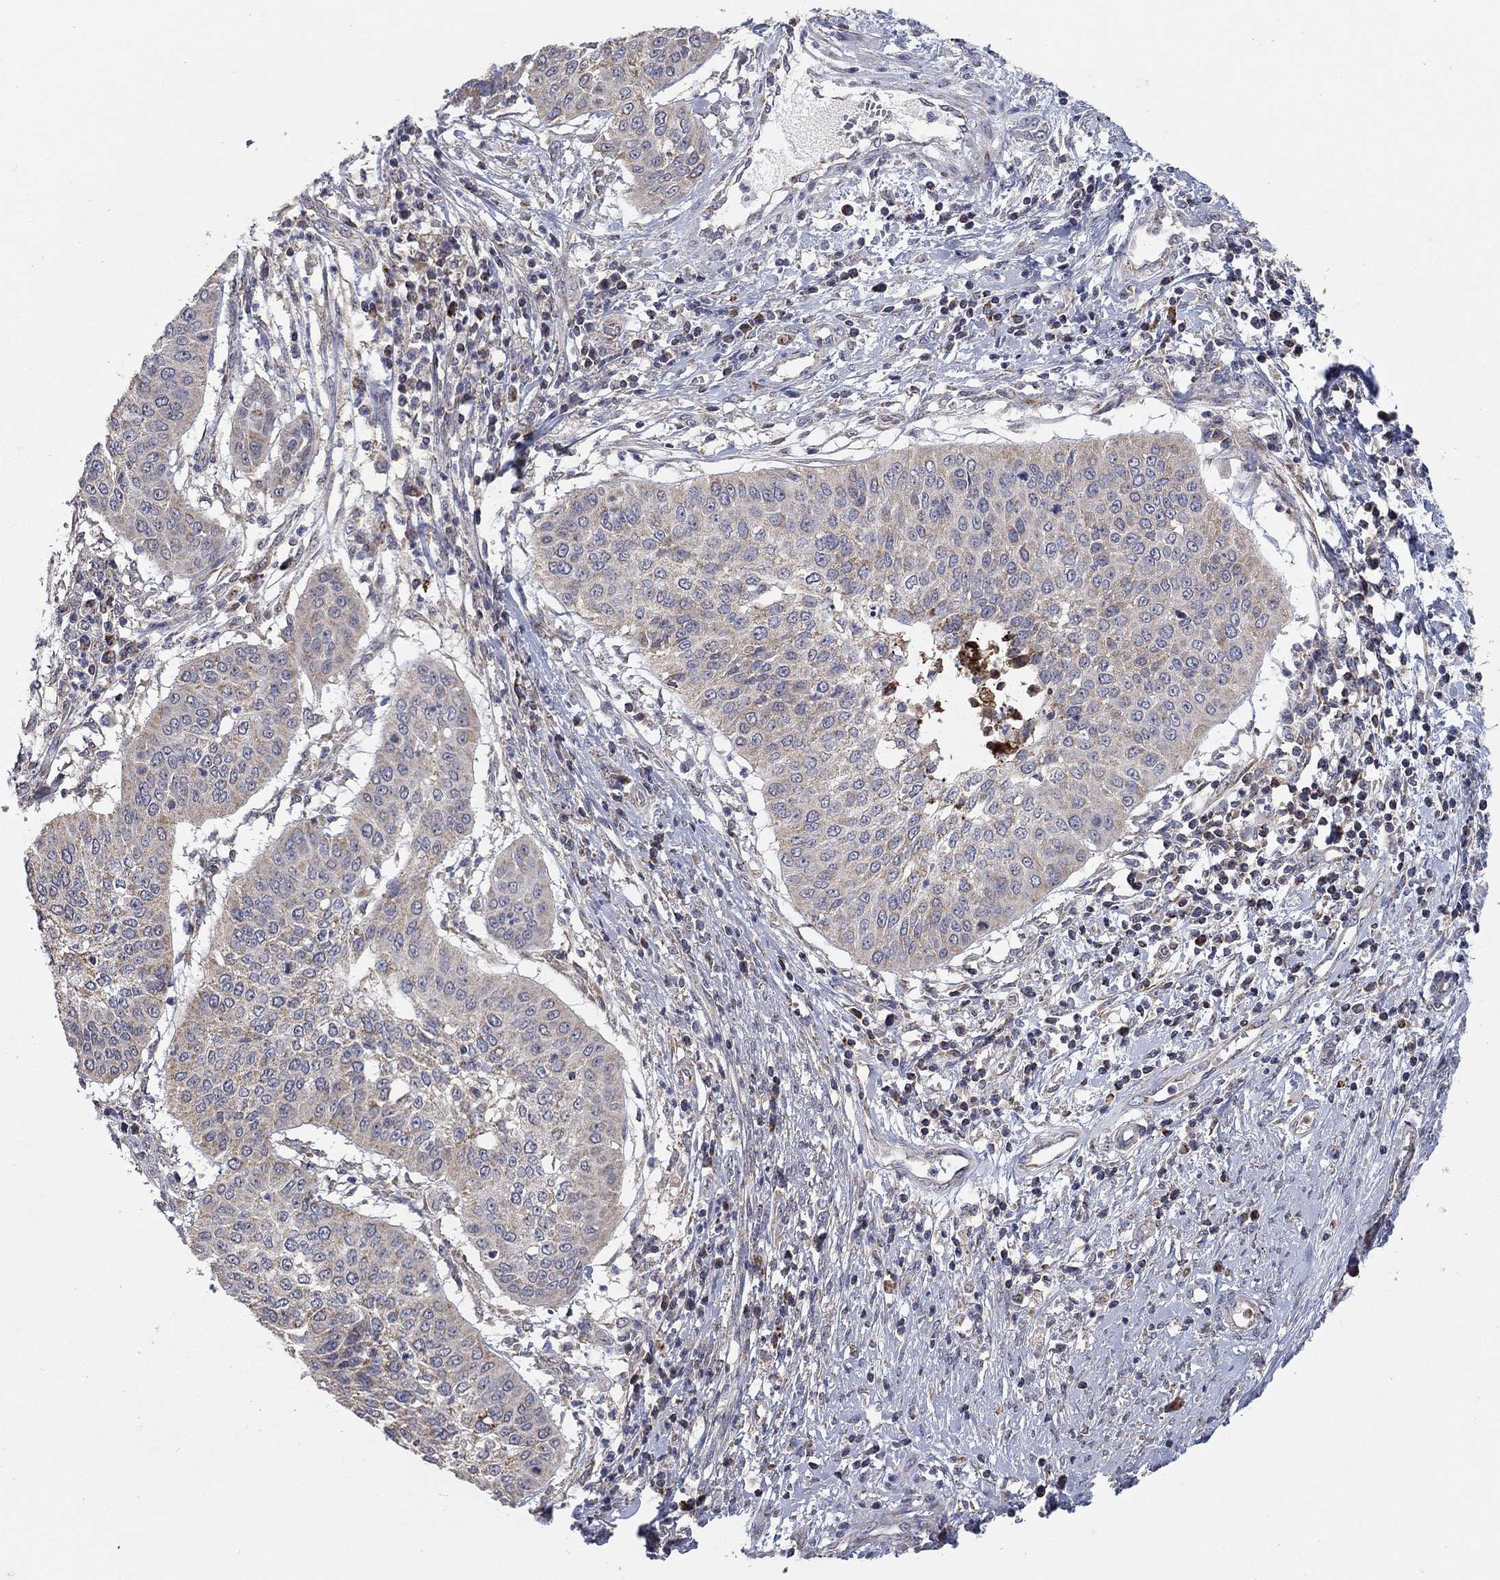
{"staining": {"intensity": "weak", "quantity": ">75%", "location": "cytoplasmic/membranous"}, "tissue": "cervical cancer", "cell_type": "Tumor cells", "image_type": "cancer", "snomed": [{"axis": "morphology", "description": "Normal tissue, NOS"}, {"axis": "morphology", "description": "Squamous cell carcinoma, NOS"}, {"axis": "topography", "description": "Cervix"}], "caption": "Immunohistochemistry histopathology image of cervical cancer stained for a protein (brown), which exhibits low levels of weak cytoplasmic/membranous positivity in about >75% of tumor cells.", "gene": "GPSM1", "patient": {"sex": "female", "age": 39}}